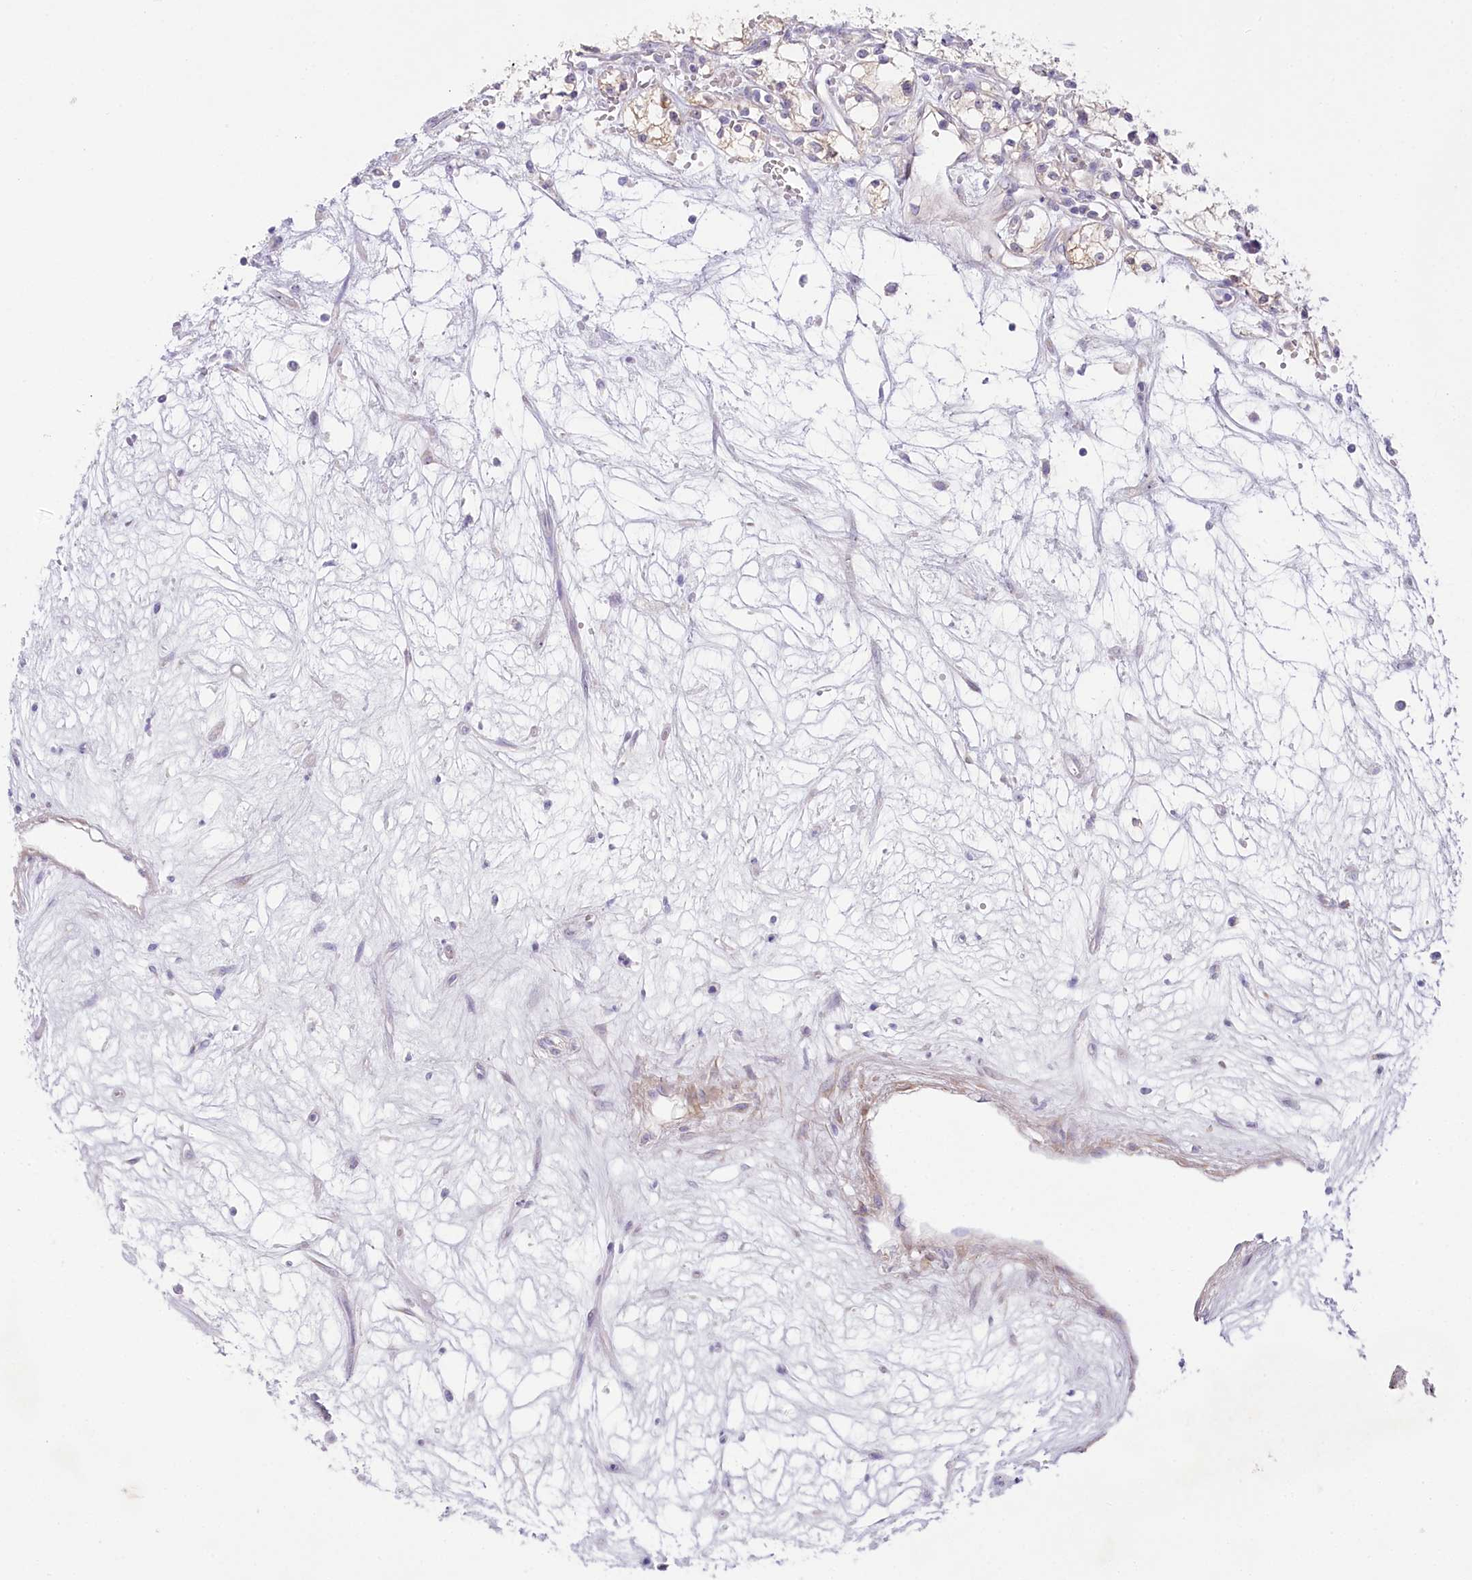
{"staining": {"intensity": "weak", "quantity": "25%-75%", "location": "cytoplasmic/membranous"}, "tissue": "renal cancer", "cell_type": "Tumor cells", "image_type": "cancer", "snomed": [{"axis": "morphology", "description": "Adenocarcinoma, NOS"}, {"axis": "topography", "description": "Kidney"}], "caption": "Immunohistochemistry micrograph of human renal cancer stained for a protein (brown), which demonstrates low levels of weak cytoplasmic/membranous staining in approximately 25%-75% of tumor cells.", "gene": "MYOZ1", "patient": {"sex": "male", "age": 59}}